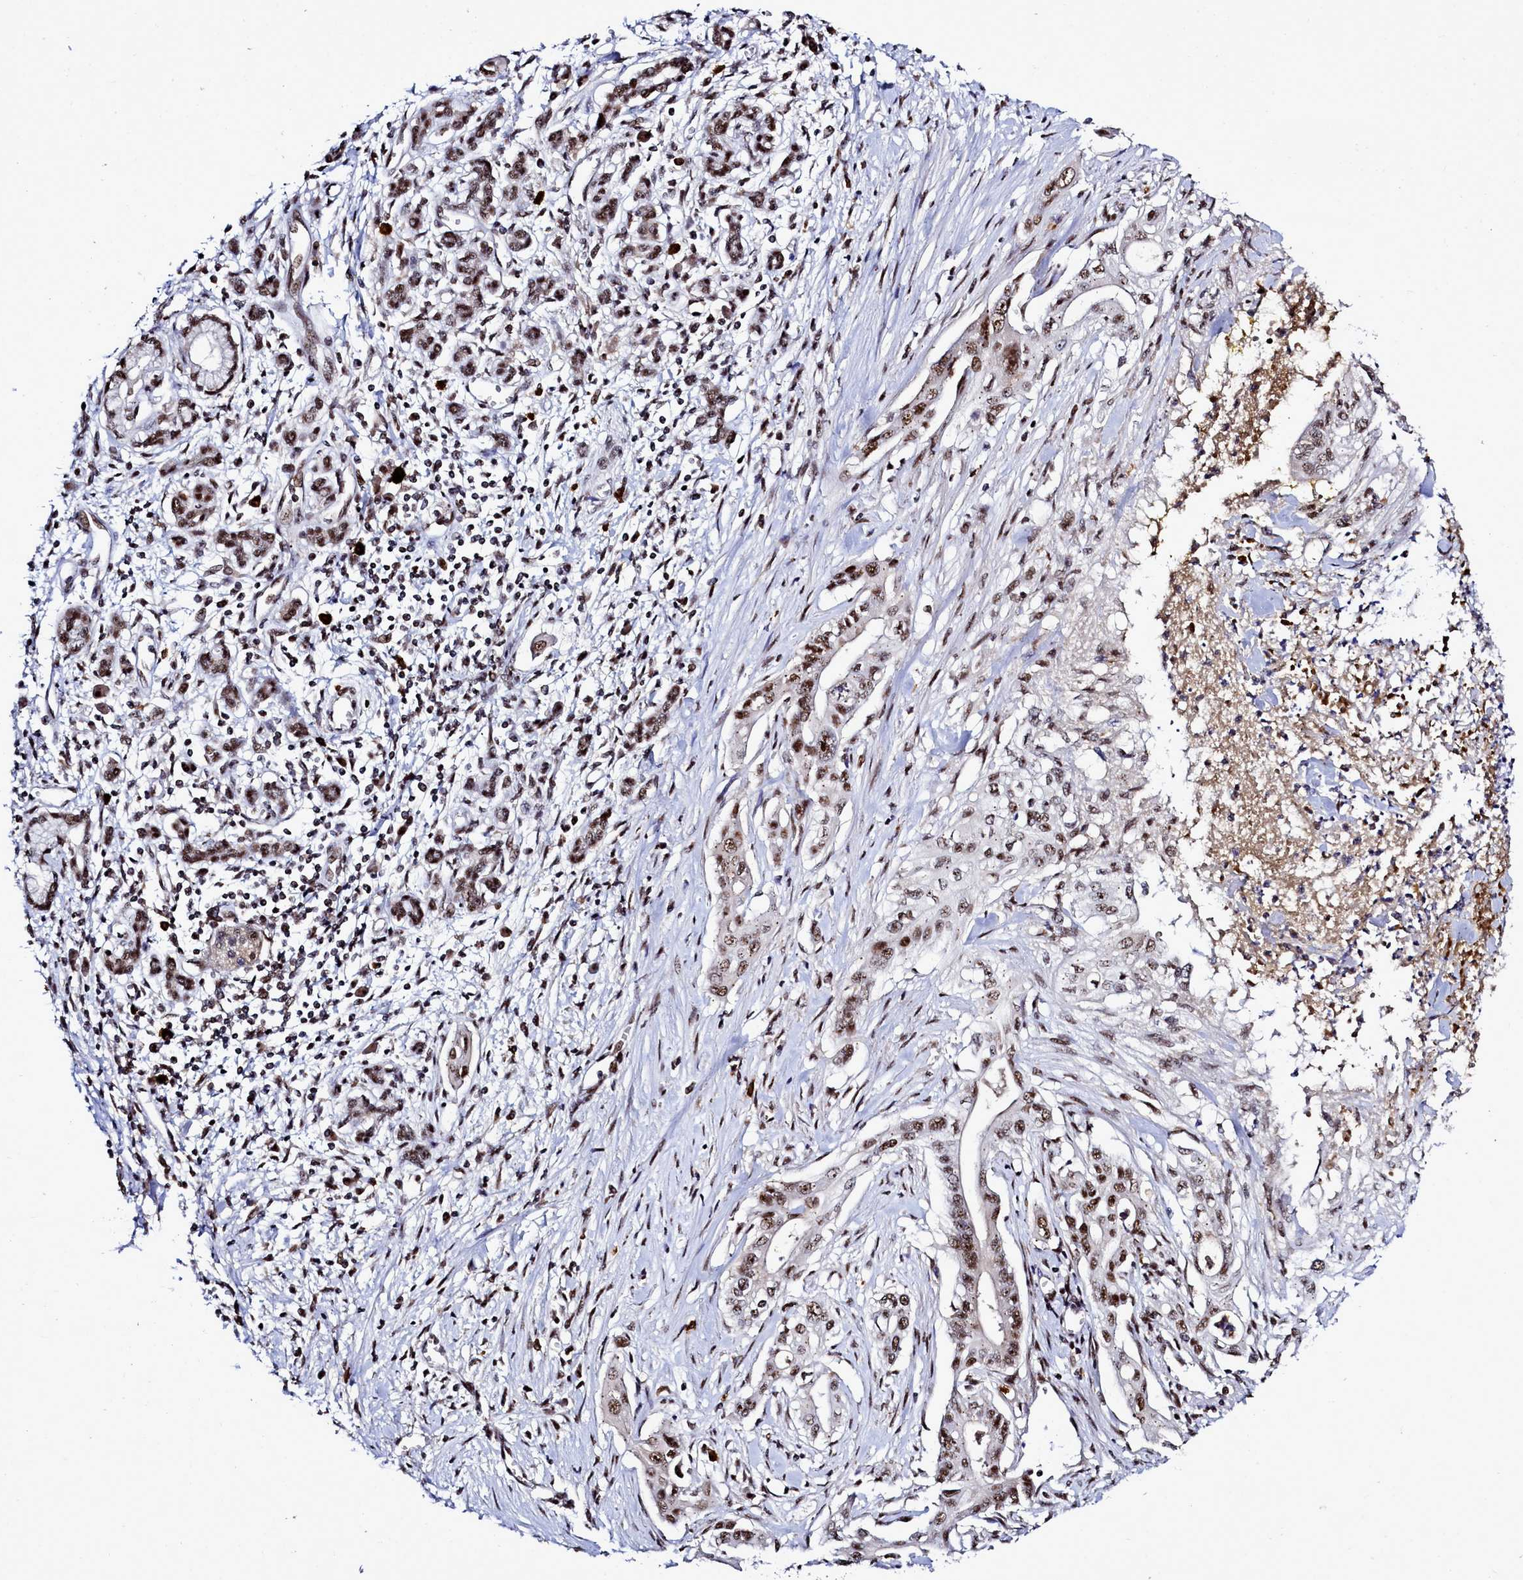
{"staining": {"intensity": "moderate", "quantity": ">75%", "location": "nuclear"}, "tissue": "pancreatic cancer", "cell_type": "Tumor cells", "image_type": "cancer", "snomed": [{"axis": "morphology", "description": "Adenocarcinoma, NOS"}, {"axis": "topography", "description": "Pancreas"}], "caption": "The micrograph shows immunohistochemical staining of pancreatic cancer. There is moderate nuclear staining is identified in approximately >75% of tumor cells.", "gene": "POM121L2", "patient": {"sex": "male", "age": 58}}